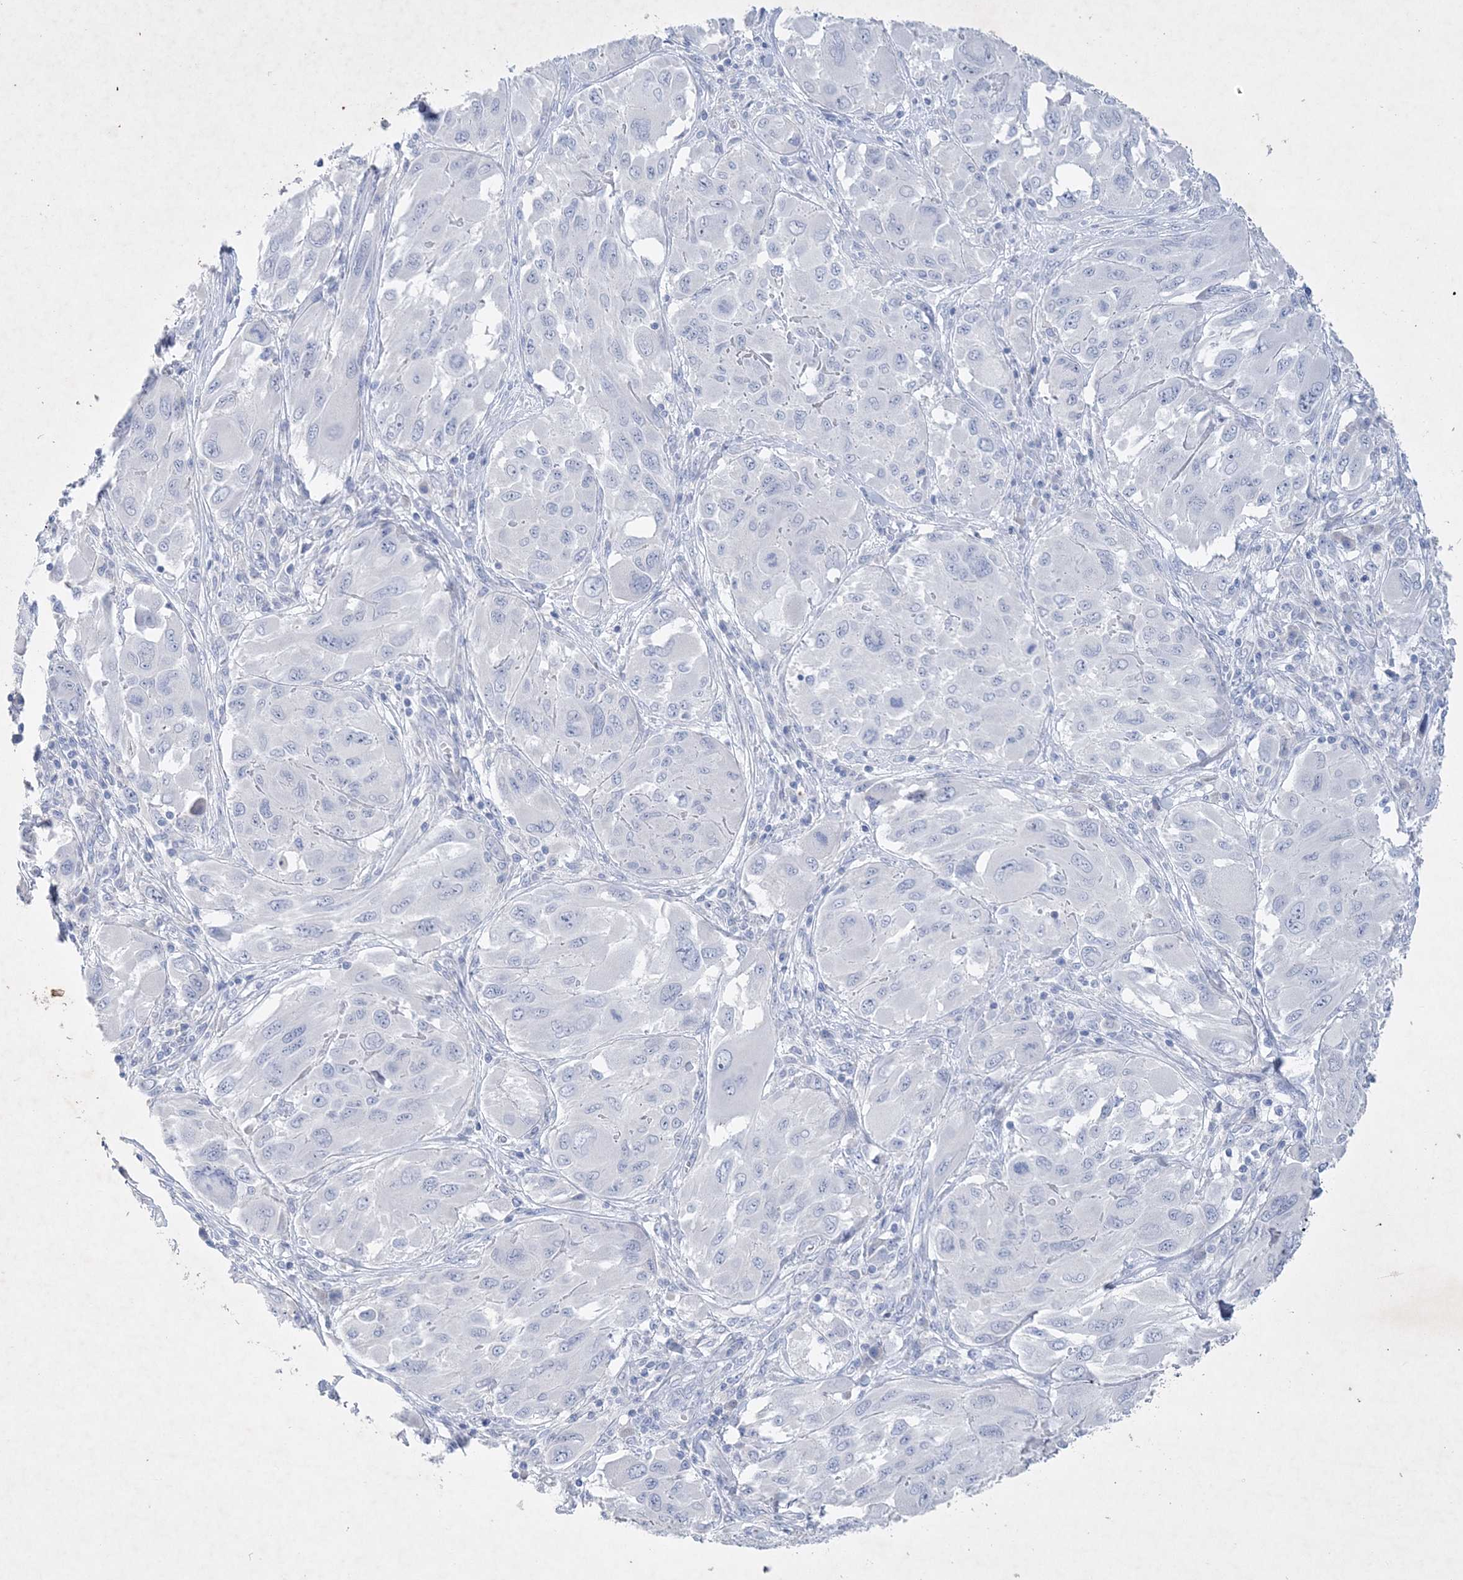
{"staining": {"intensity": "negative", "quantity": "none", "location": "none"}, "tissue": "melanoma", "cell_type": "Tumor cells", "image_type": "cancer", "snomed": [{"axis": "morphology", "description": "Malignant melanoma, NOS"}, {"axis": "topography", "description": "Skin"}], "caption": "DAB (3,3'-diaminobenzidine) immunohistochemical staining of human malignant melanoma shows no significant expression in tumor cells.", "gene": "COPS8", "patient": {"sex": "female", "age": 91}}